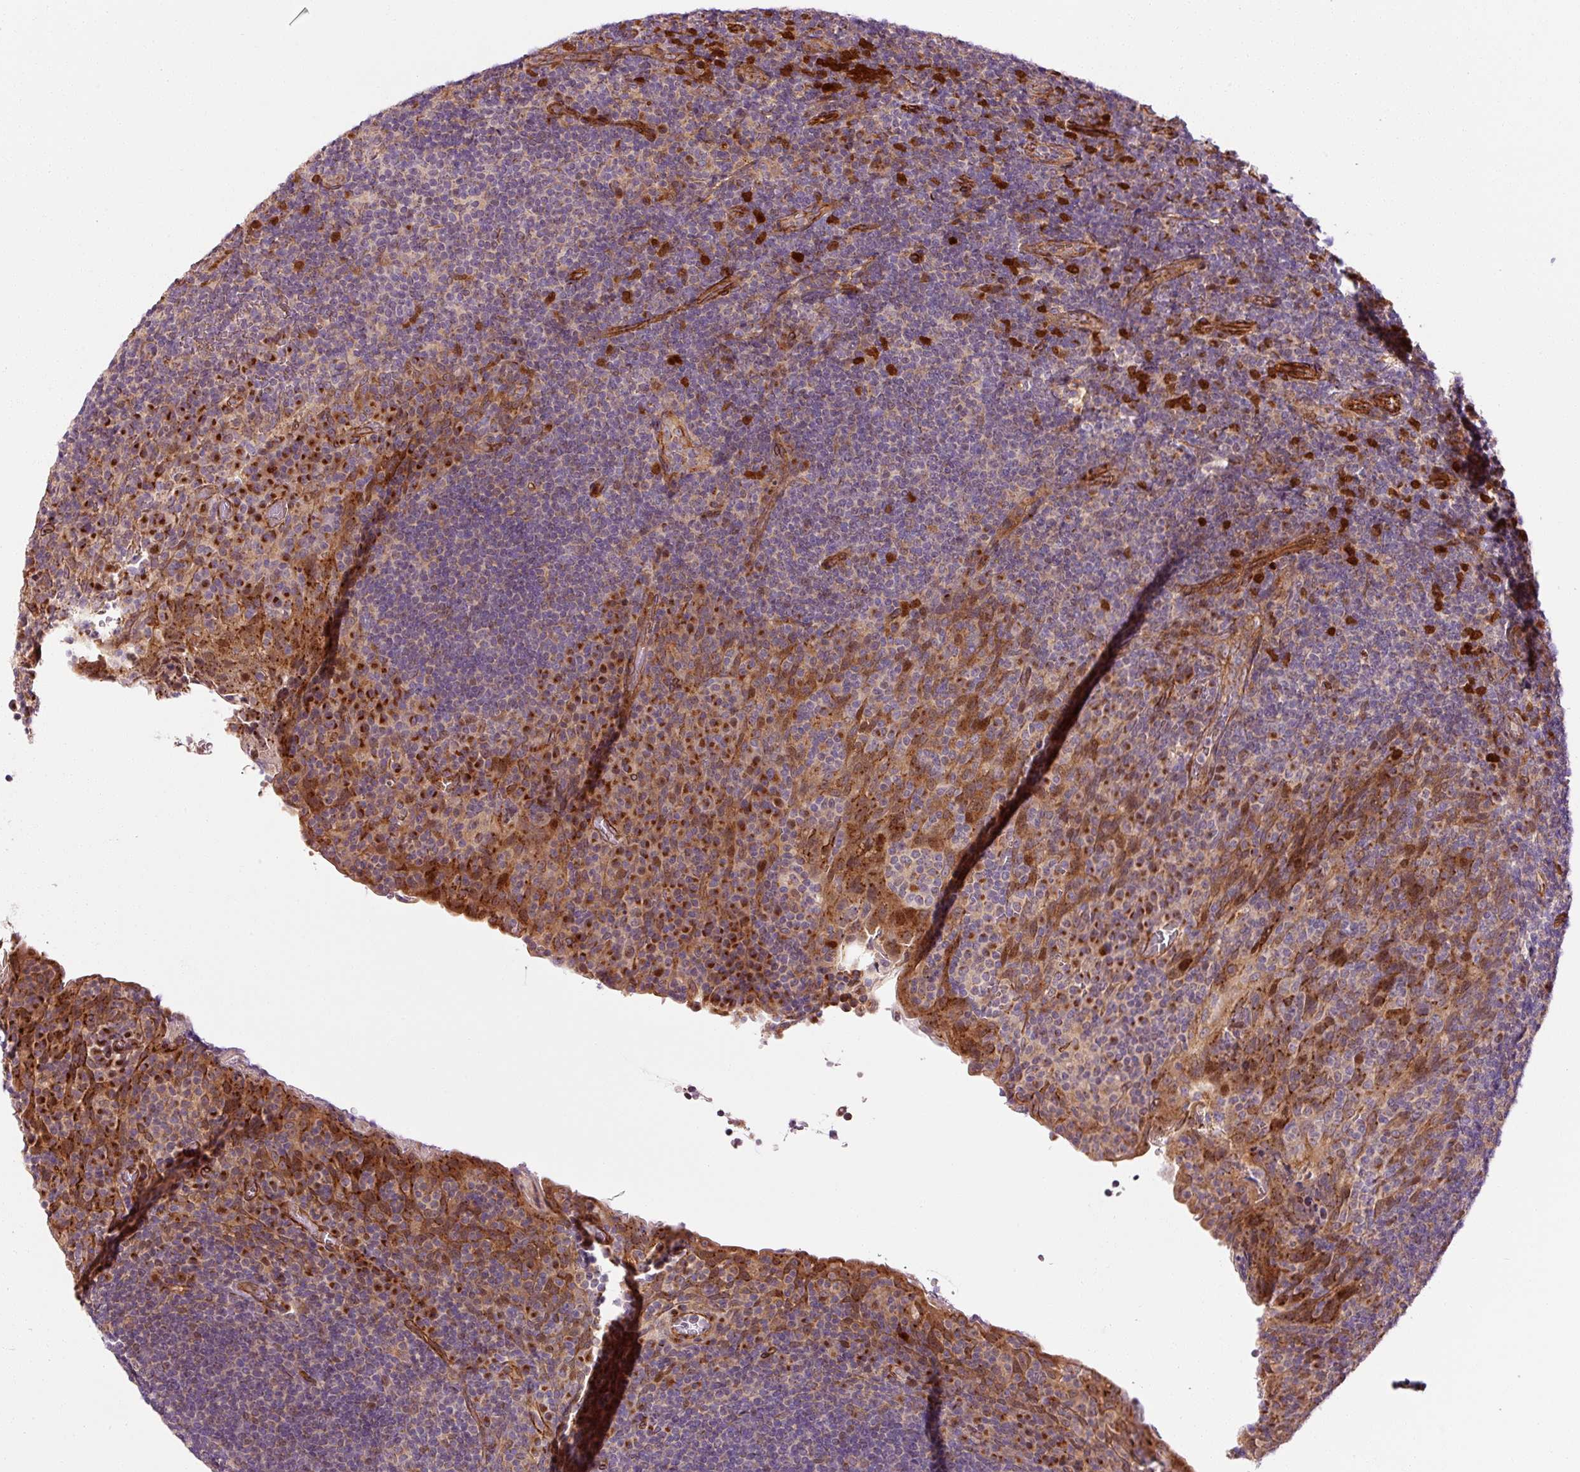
{"staining": {"intensity": "moderate", "quantity": "<25%", "location": "nuclear"}, "tissue": "tonsil", "cell_type": "Germinal center cells", "image_type": "normal", "snomed": [{"axis": "morphology", "description": "Normal tissue, NOS"}, {"axis": "topography", "description": "Tonsil"}], "caption": "Germinal center cells display low levels of moderate nuclear positivity in about <25% of cells in benign human tonsil. Nuclei are stained in blue.", "gene": "LIMK2", "patient": {"sex": "male", "age": 17}}